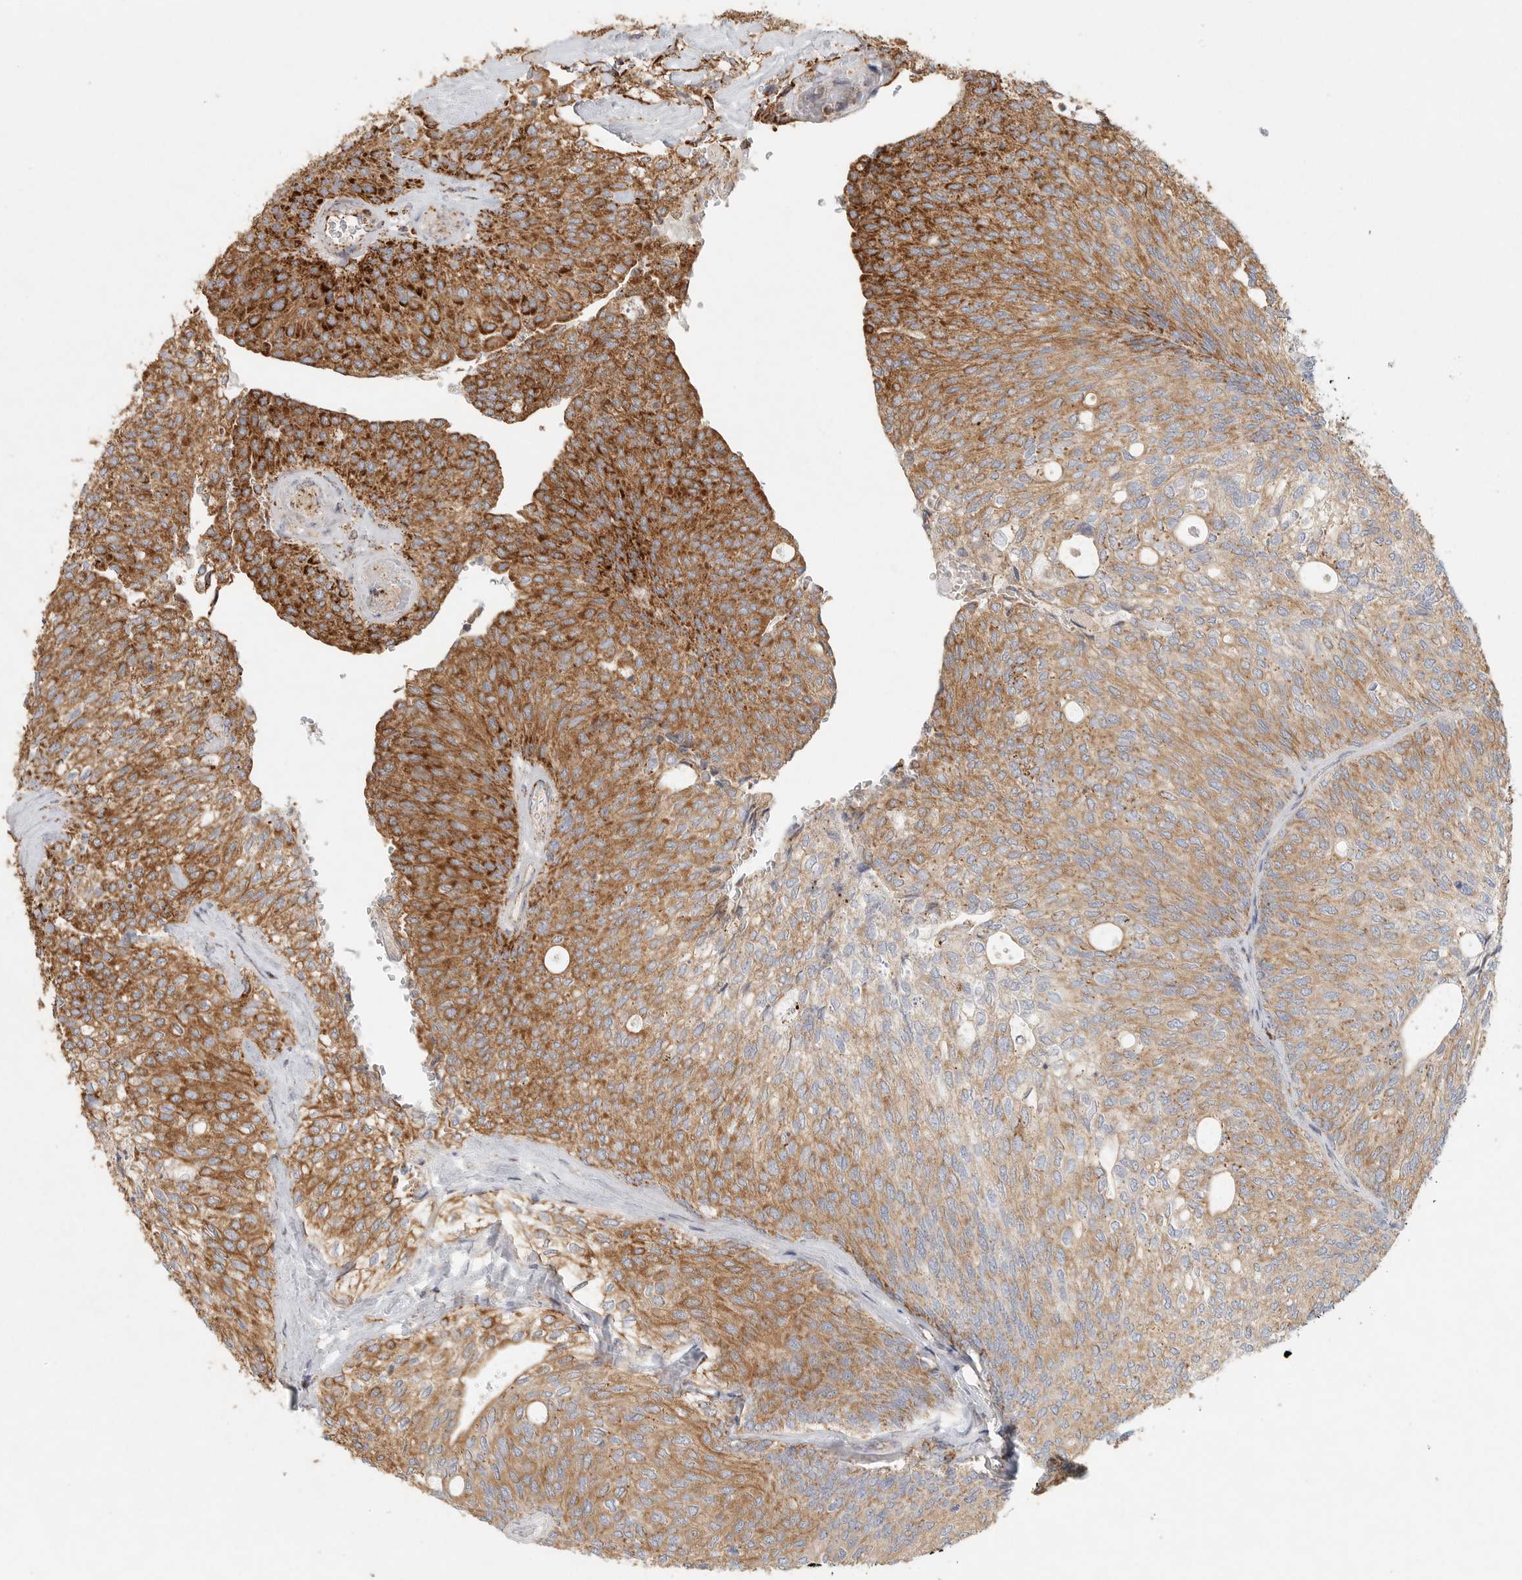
{"staining": {"intensity": "moderate", "quantity": ">75%", "location": "cytoplasmic/membranous"}, "tissue": "urothelial cancer", "cell_type": "Tumor cells", "image_type": "cancer", "snomed": [{"axis": "morphology", "description": "Urothelial carcinoma, Low grade"}, {"axis": "topography", "description": "Urinary bladder"}], "caption": "Moderate cytoplasmic/membranous staining is seen in approximately >75% of tumor cells in urothelial cancer.", "gene": "SLC25A26", "patient": {"sex": "female", "age": 79}}